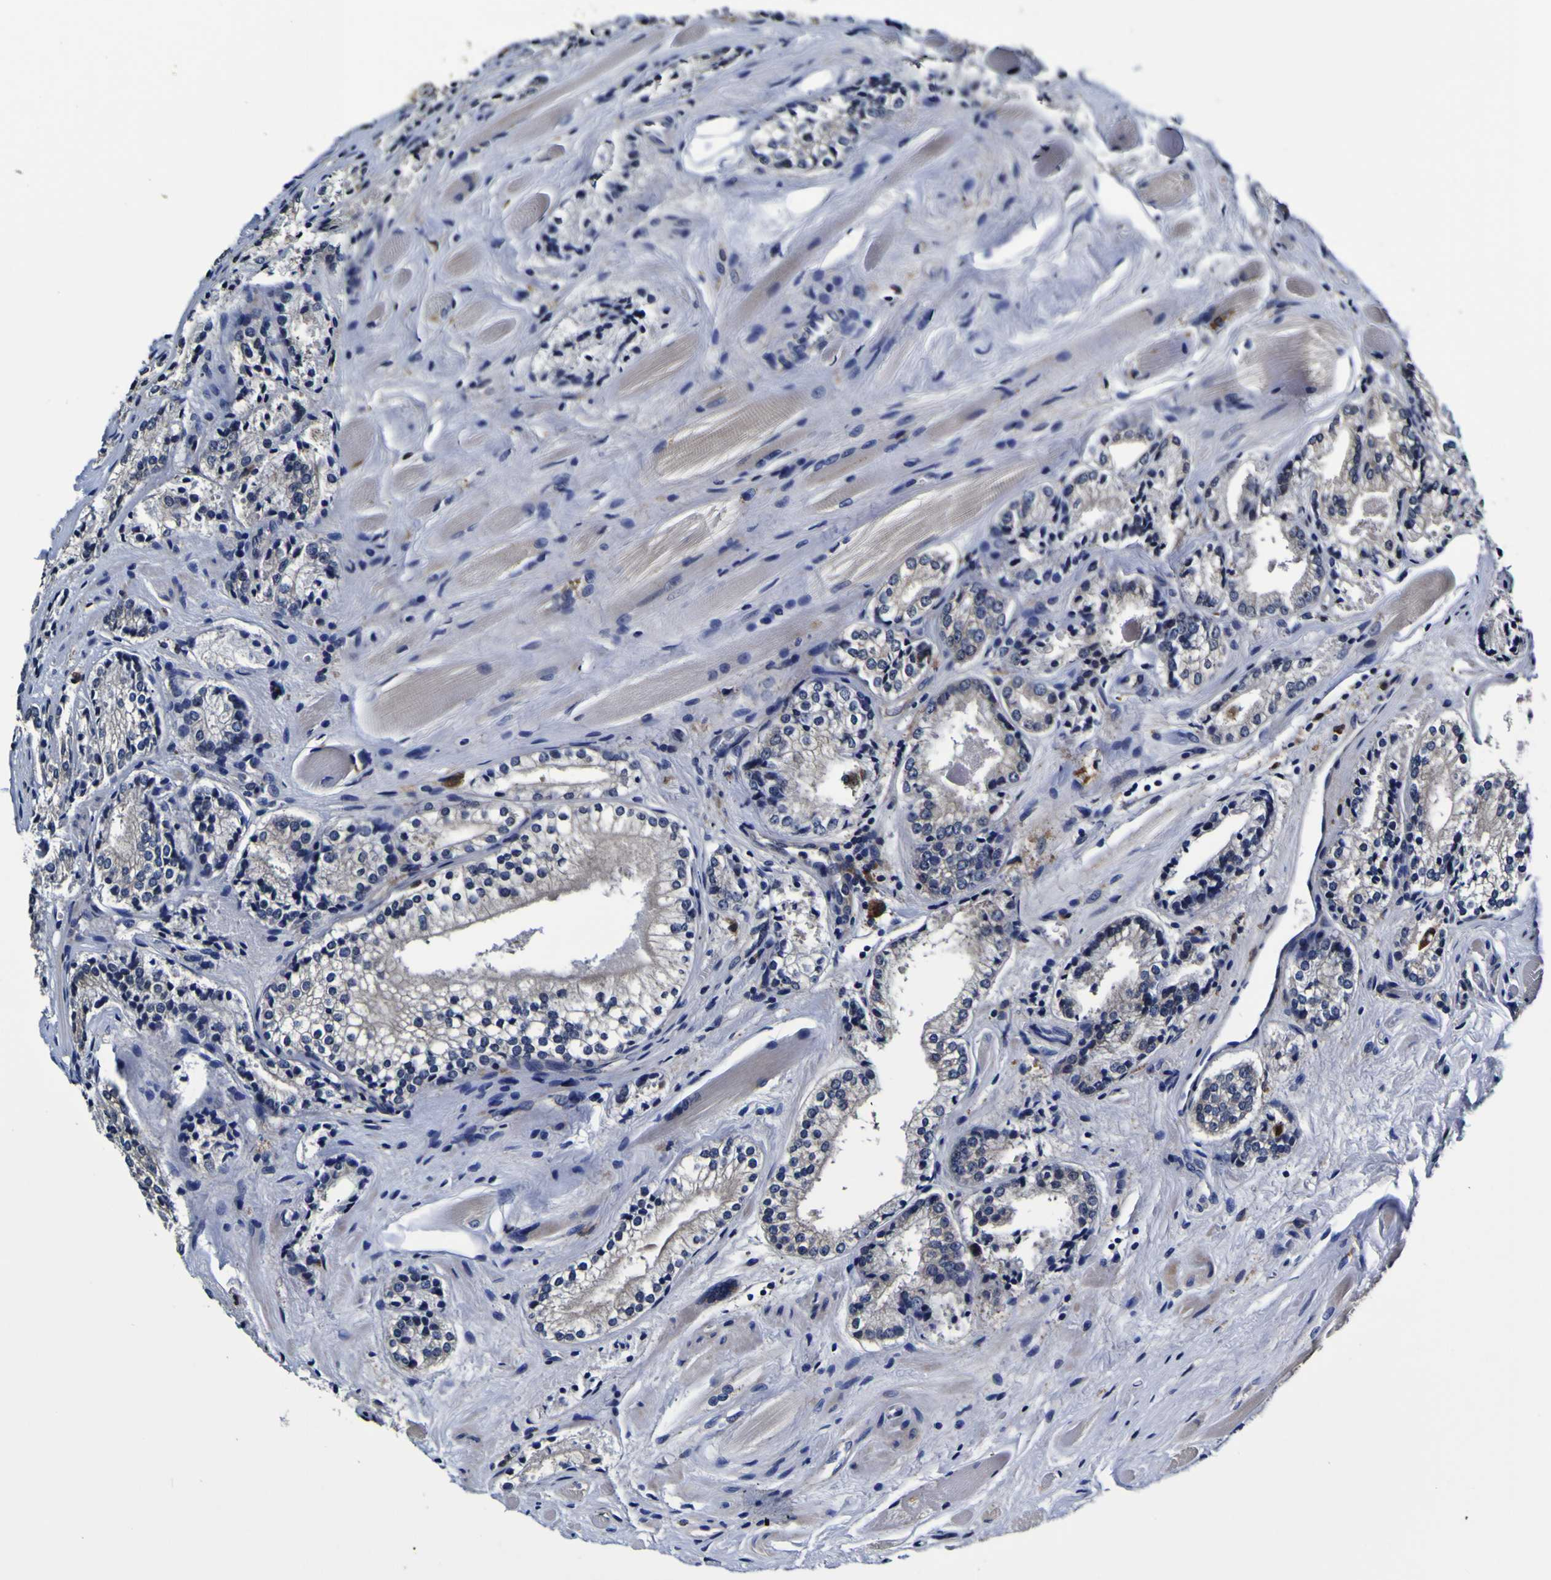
{"staining": {"intensity": "moderate", "quantity": "<25%", "location": "cytoplasmic/membranous"}, "tissue": "prostate cancer", "cell_type": "Tumor cells", "image_type": "cancer", "snomed": [{"axis": "morphology", "description": "Adenocarcinoma, Low grade"}, {"axis": "topography", "description": "Prostate"}], "caption": "IHC (DAB) staining of human low-grade adenocarcinoma (prostate) exhibits moderate cytoplasmic/membranous protein positivity in approximately <25% of tumor cells. The staining was performed using DAB, with brown indicating positive protein expression. Nuclei are stained blue with hematoxylin.", "gene": "GPX1", "patient": {"sex": "male", "age": 60}}